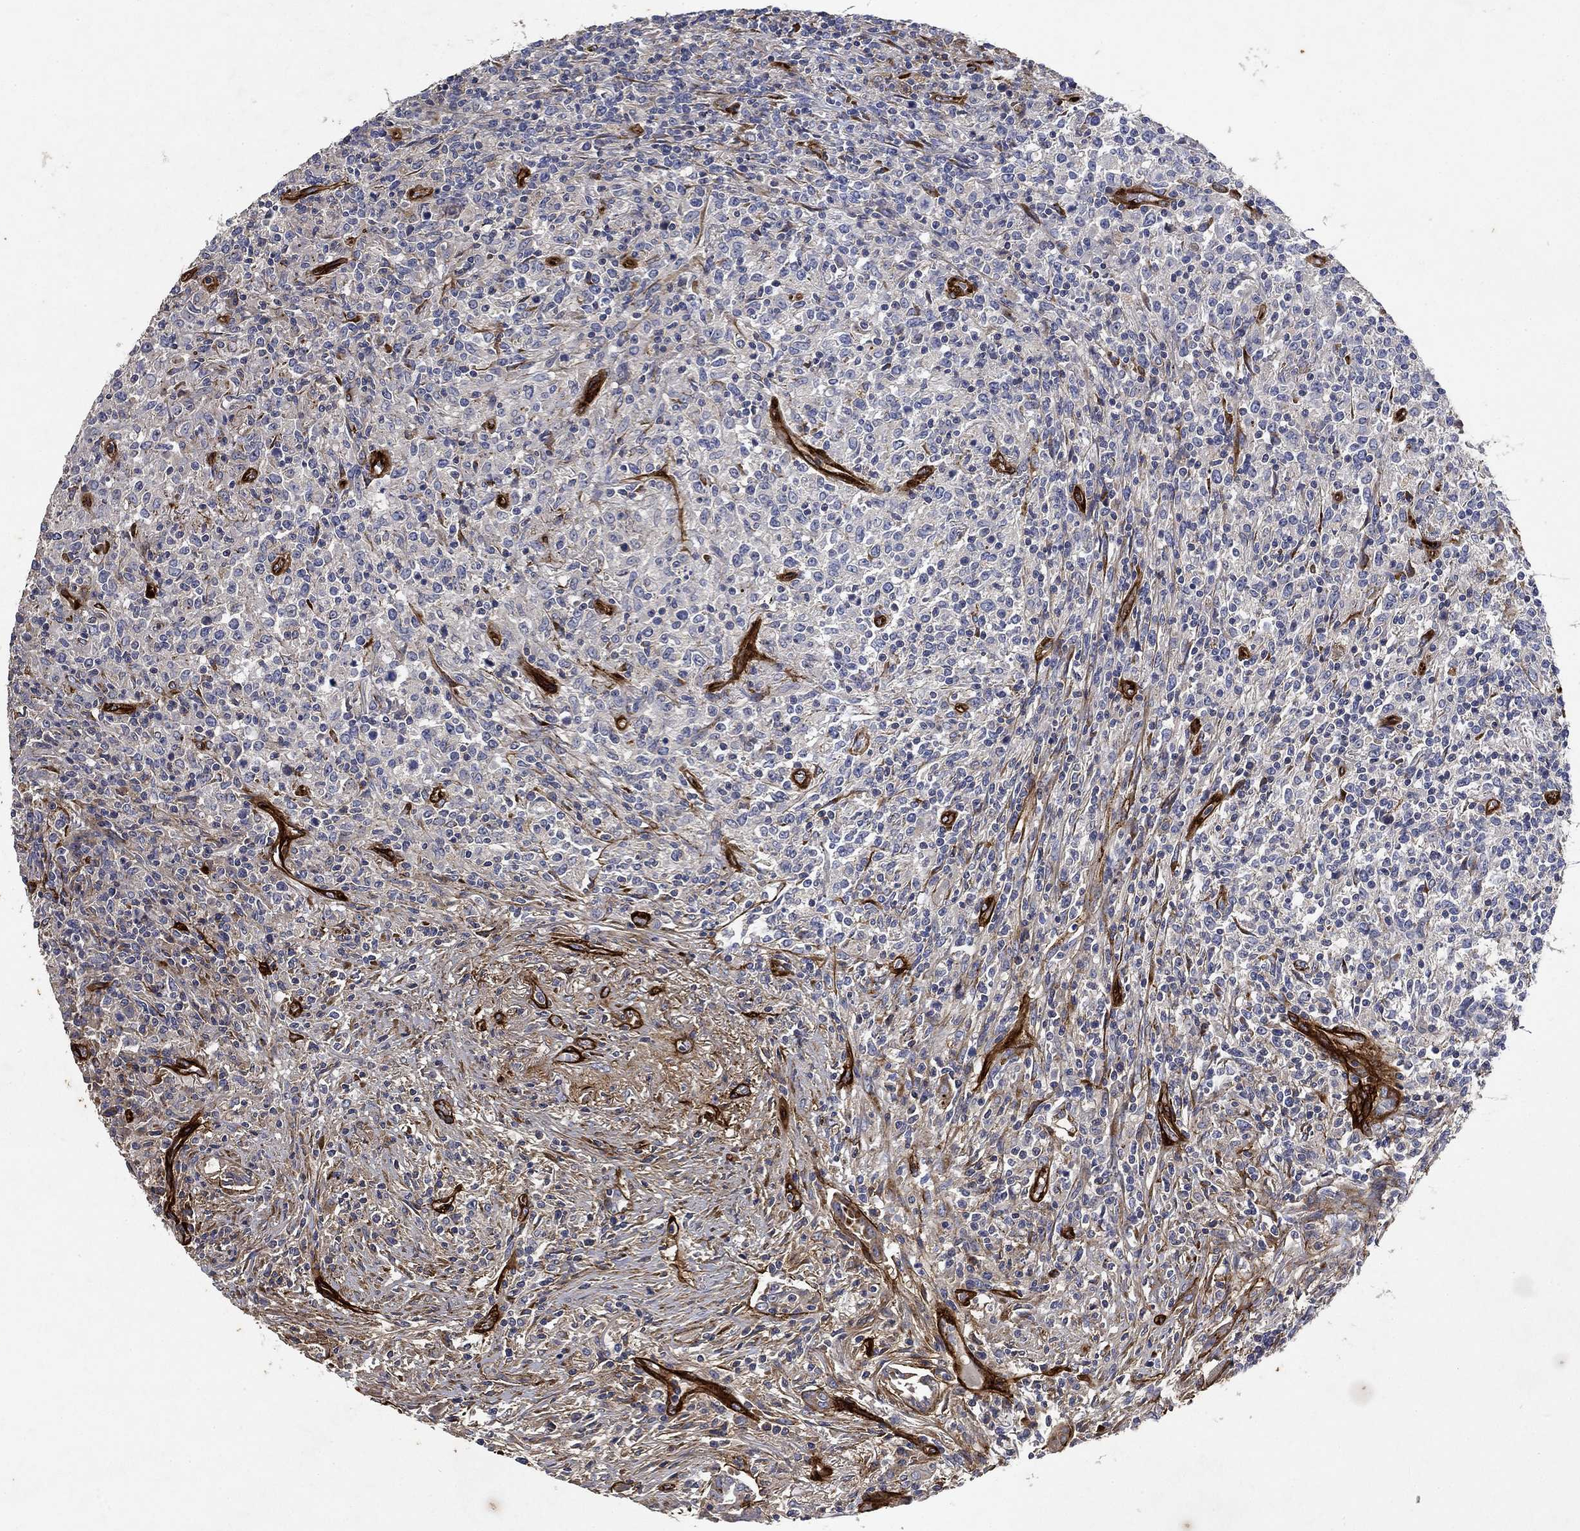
{"staining": {"intensity": "negative", "quantity": "none", "location": "none"}, "tissue": "lymphoma", "cell_type": "Tumor cells", "image_type": "cancer", "snomed": [{"axis": "morphology", "description": "Malignant lymphoma, non-Hodgkin's type, High grade"}, {"axis": "topography", "description": "Lung"}], "caption": "Immunohistochemical staining of human malignant lymphoma, non-Hodgkin's type (high-grade) displays no significant positivity in tumor cells.", "gene": "COL4A2", "patient": {"sex": "male", "age": 79}}